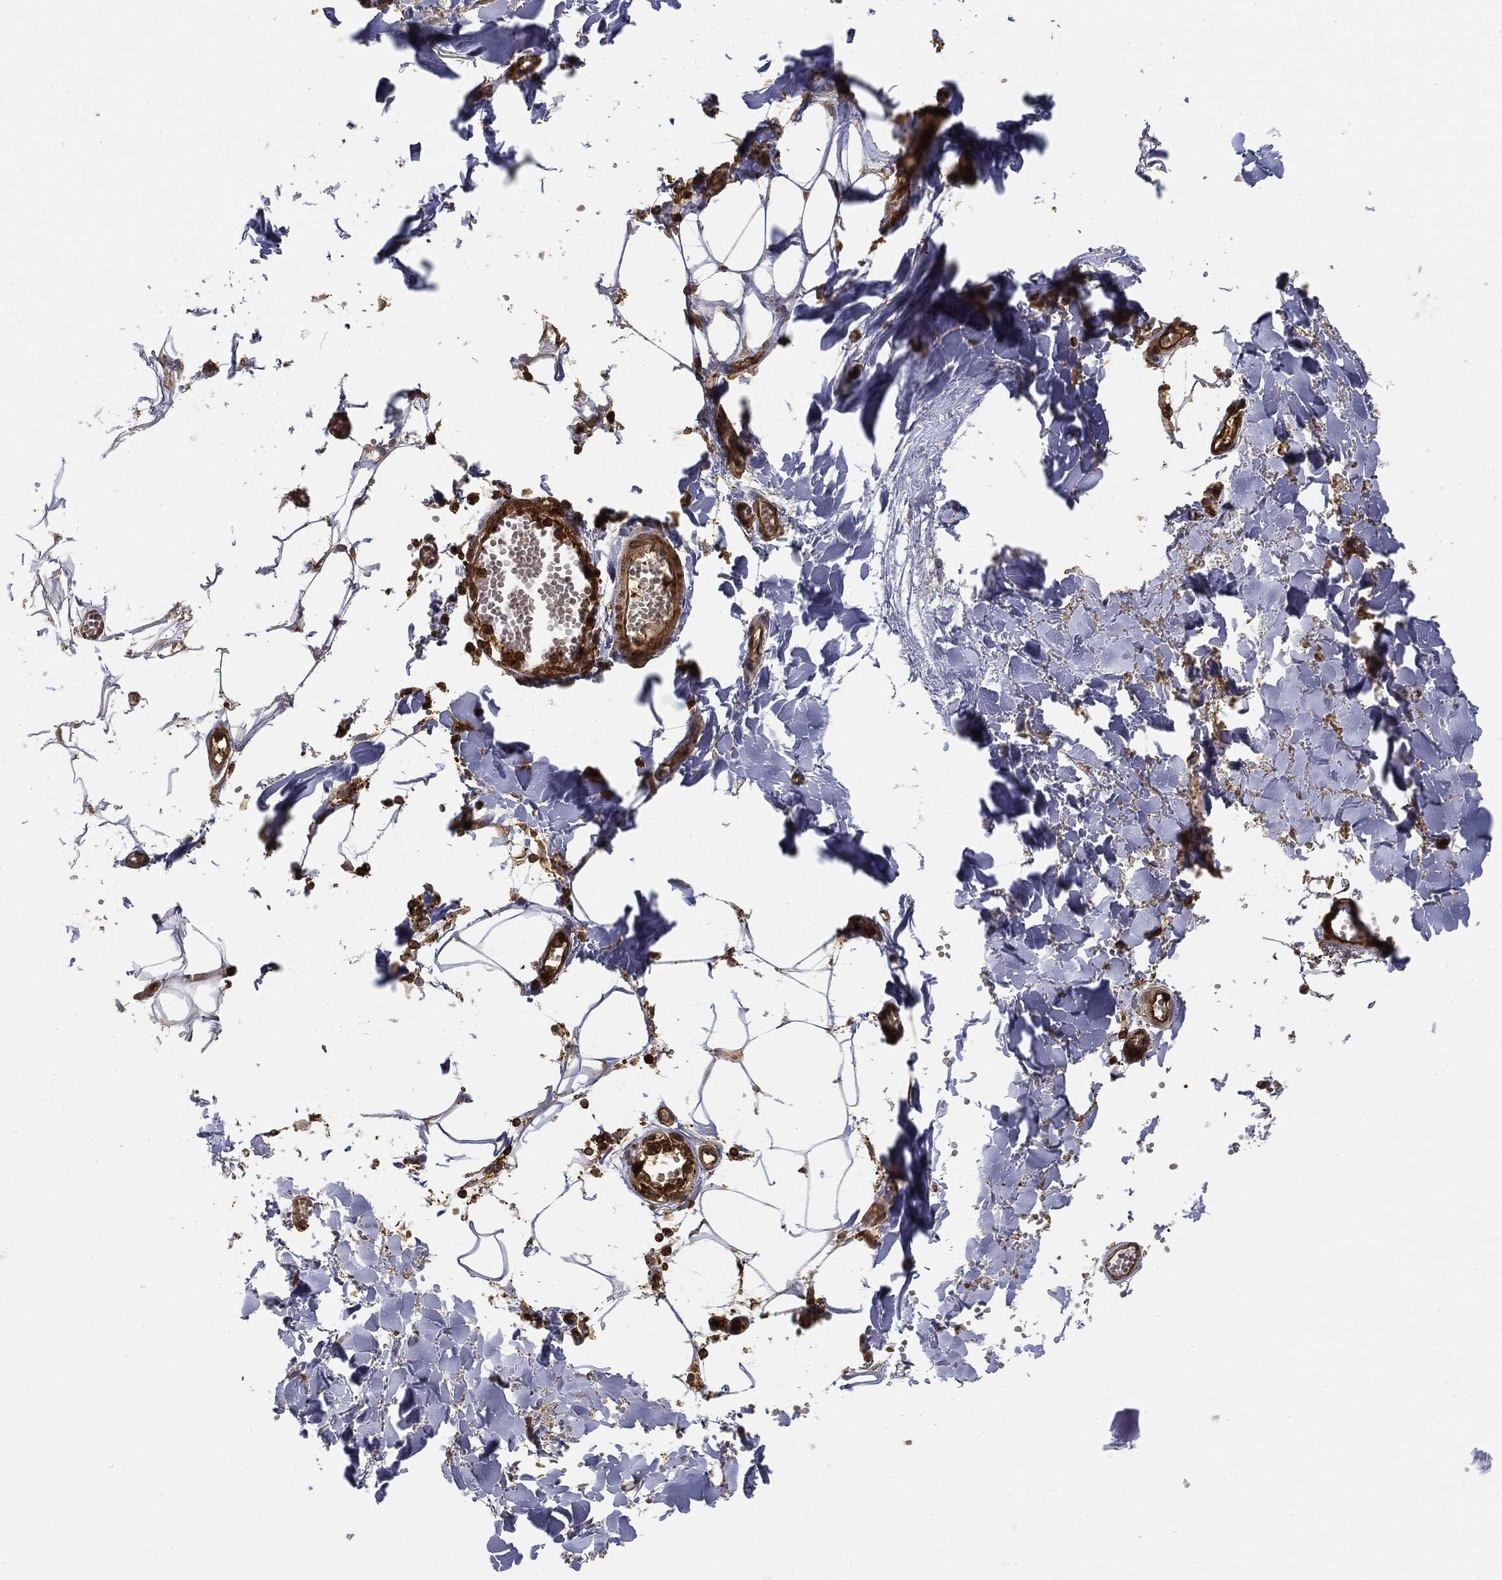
{"staining": {"intensity": "moderate", "quantity": ">75%", "location": "nuclear"}, "tissue": "adipose tissue", "cell_type": "Adipocytes", "image_type": "normal", "snomed": [{"axis": "morphology", "description": "Normal tissue, NOS"}, {"axis": "morphology", "description": "Squamous cell carcinoma, NOS"}, {"axis": "topography", "description": "Cartilage tissue"}, {"axis": "topography", "description": "Lung"}], "caption": "Moderate nuclear protein positivity is identified in about >75% of adipocytes in adipose tissue. (Stains: DAB (3,3'-diaminobenzidine) in brown, nuclei in blue, Microscopy: brightfield microscopy at high magnification).", "gene": "WDR1", "patient": {"sex": "male", "age": 66}}